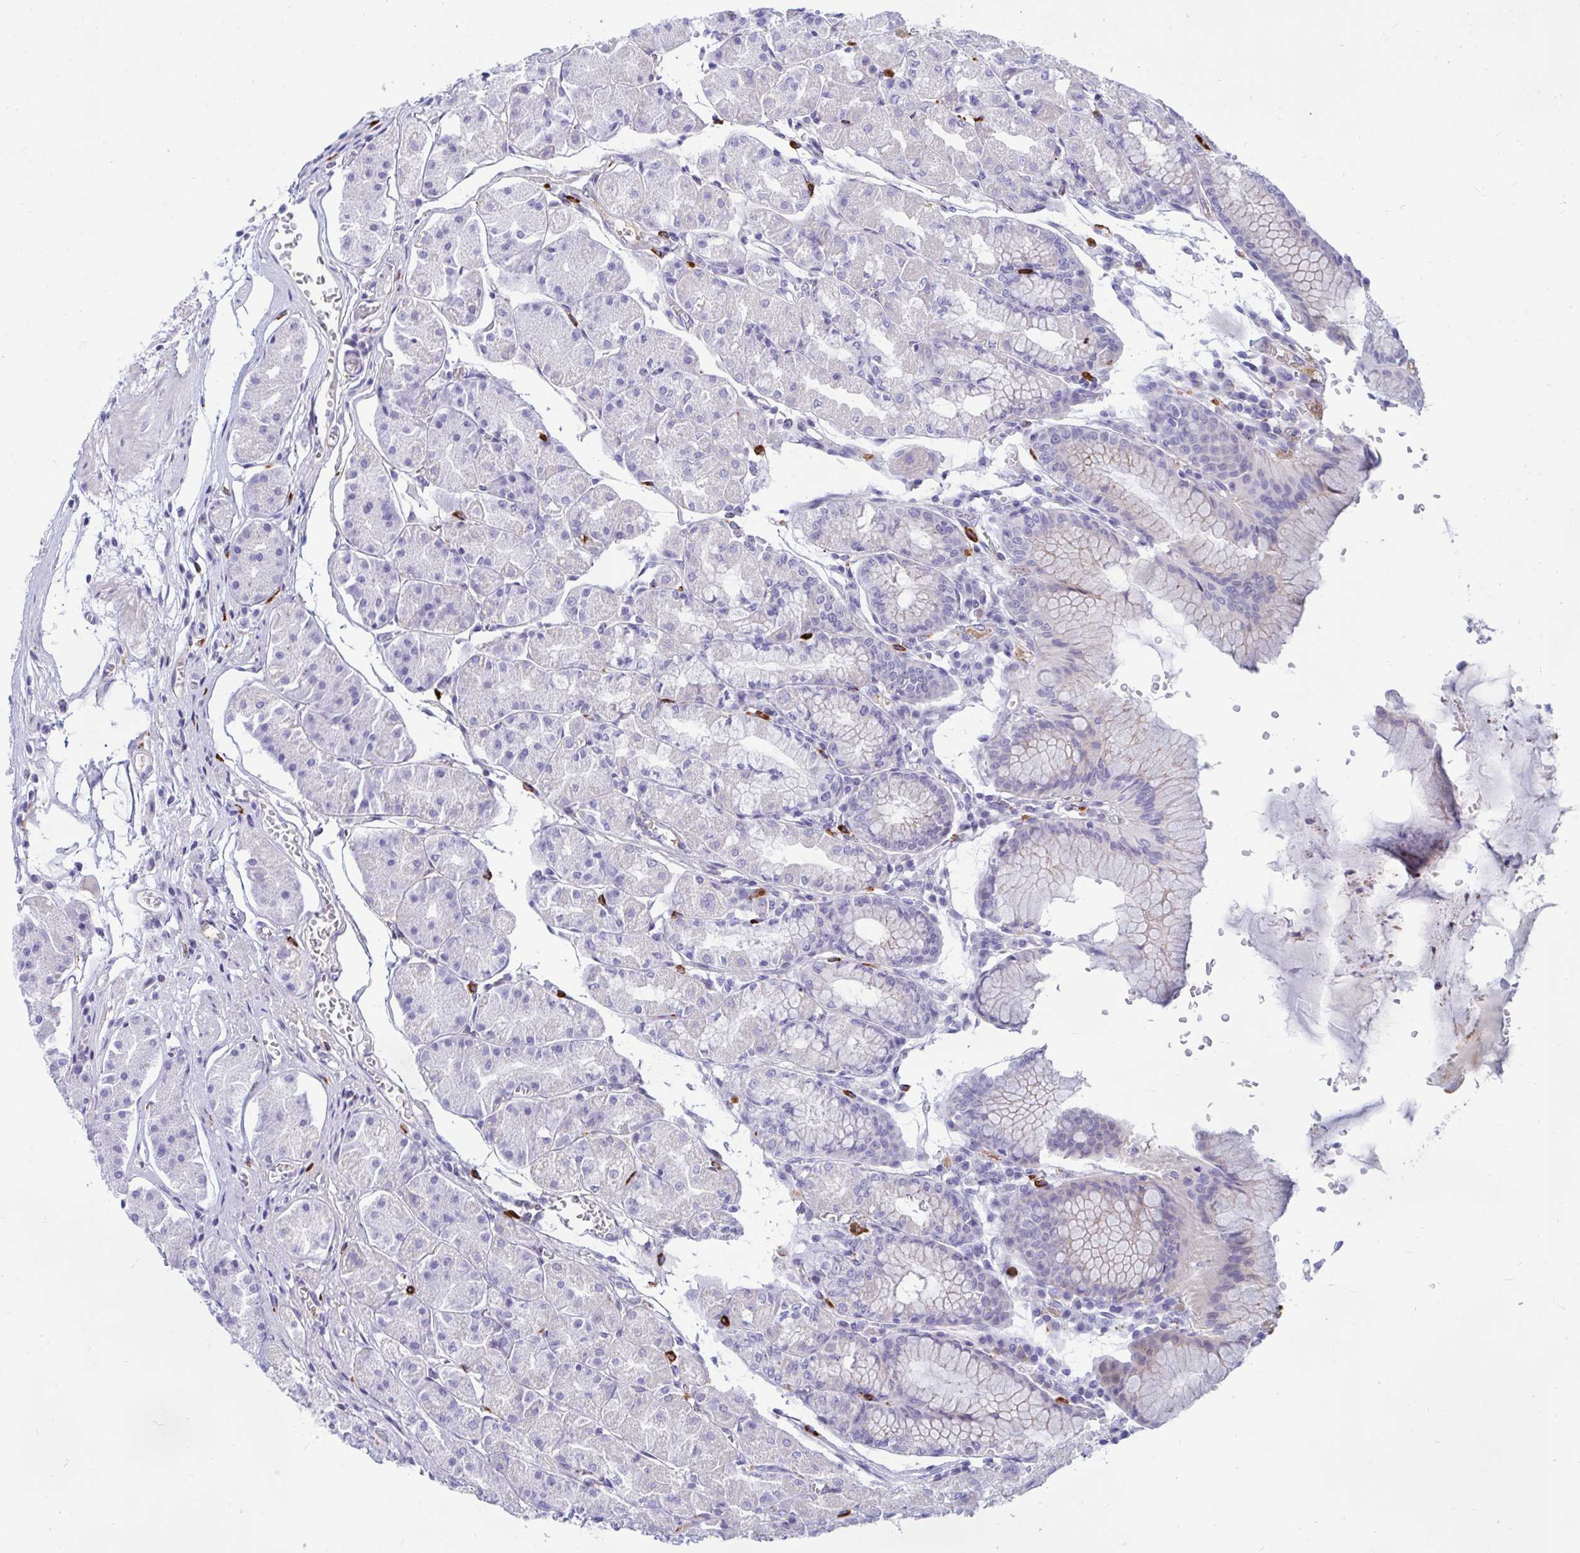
{"staining": {"intensity": "weak", "quantity": "25%-75%", "location": "cytoplasmic/membranous"}, "tissue": "stomach", "cell_type": "Glandular cells", "image_type": "normal", "snomed": [{"axis": "morphology", "description": "Normal tissue, NOS"}, {"axis": "topography", "description": "Stomach"}], "caption": "The image exhibits immunohistochemical staining of normal stomach. There is weak cytoplasmic/membranous expression is appreciated in about 25%-75% of glandular cells.", "gene": "FAM219B", "patient": {"sex": "male", "age": 55}}